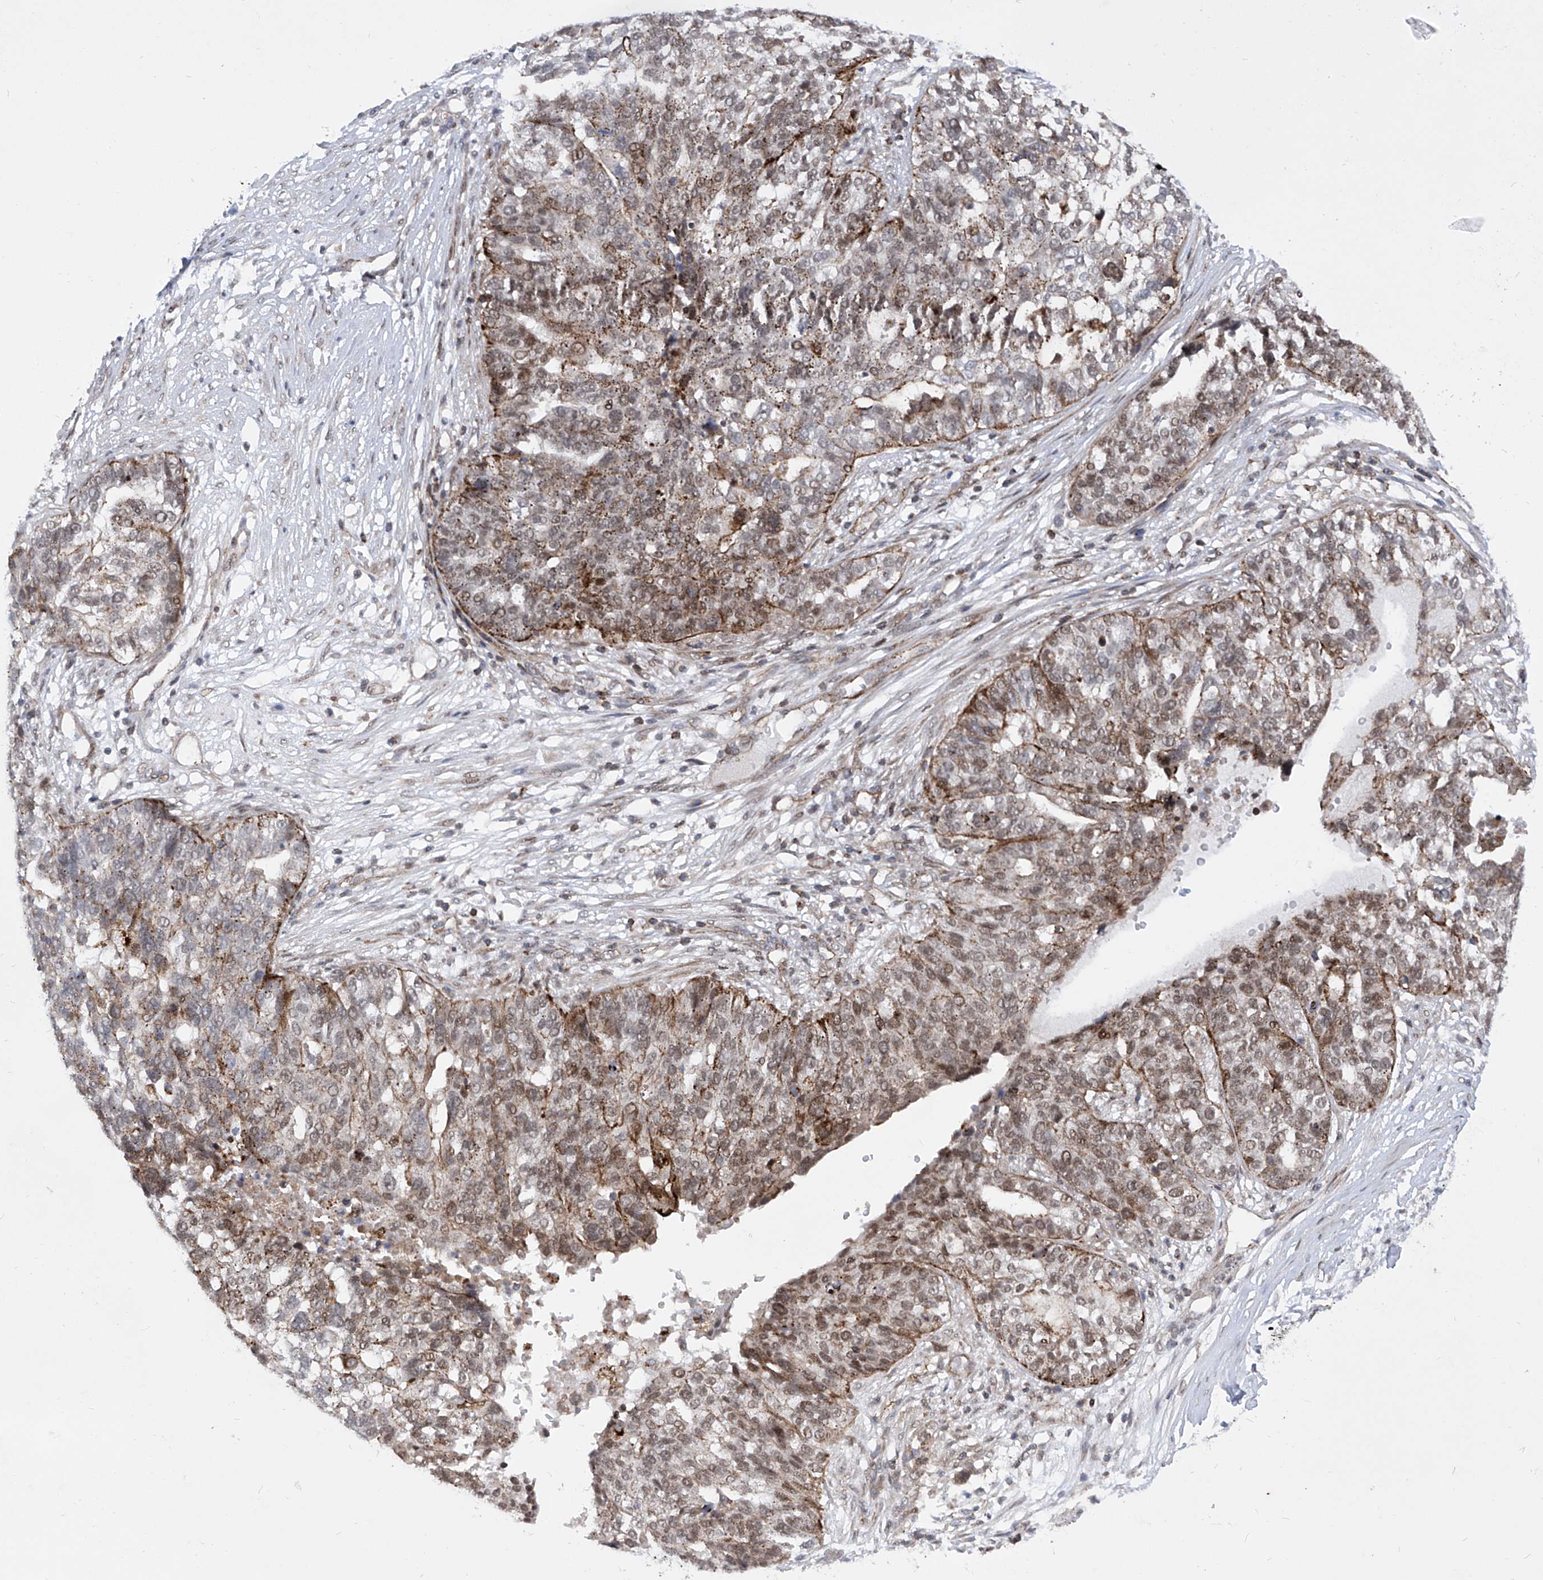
{"staining": {"intensity": "moderate", "quantity": "25%-75%", "location": "cytoplasmic/membranous,nuclear"}, "tissue": "ovarian cancer", "cell_type": "Tumor cells", "image_type": "cancer", "snomed": [{"axis": "morphology", "description": "Cystadenocarcinoma, serous, NOS"}, {"axis": "topography", "description": "Ovary"}], "caption": "The histopathology image shows staining of ovarian cancer (serous cystadenocarcinoma), revealing moderate cytoplasmic/membranous and nuclear protein staining (brown color) within tumor cells.", "gene": "CEP290", "patient": {"sex": "female", "age": 59}}